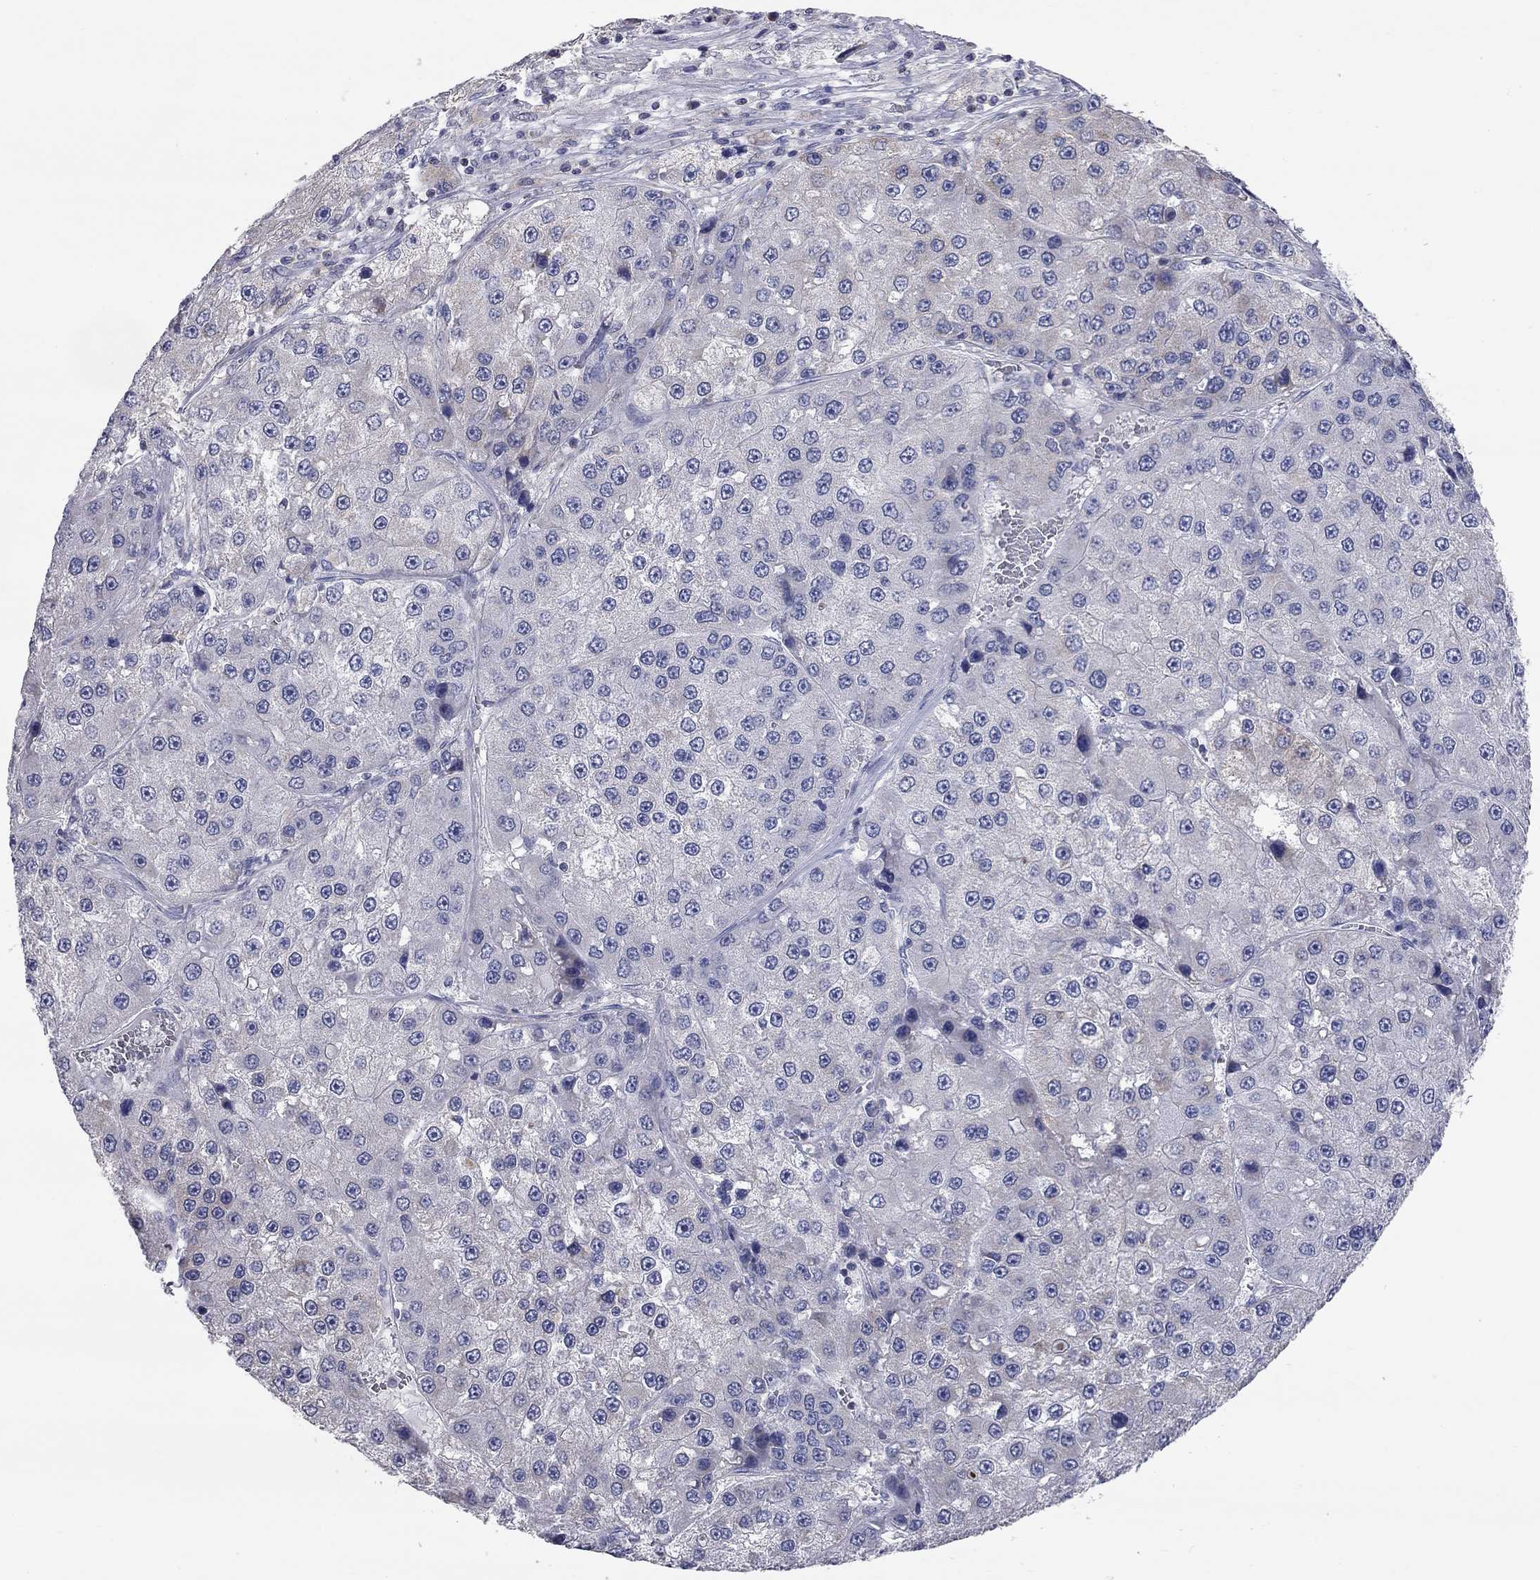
{"staining": {"intensity": "weak", "quantity": "<25%", "location": "cytoplasmic/membranous"}, "tissue": "liver cancer", "cell_type": "Tumor cells", "image_type": "cancer", "snomed": [{"axis": "morphology", "description": "Carcinoma, Hepatocellular, NOS"}, {"axis": "topography", "description": "Liver"}], "caption": "Tumor cells show no significant protein expression in hepatocellular carcinoma (liver).", "gene": "CFAP161", "patient": {"sex": "female", "age": 73}}